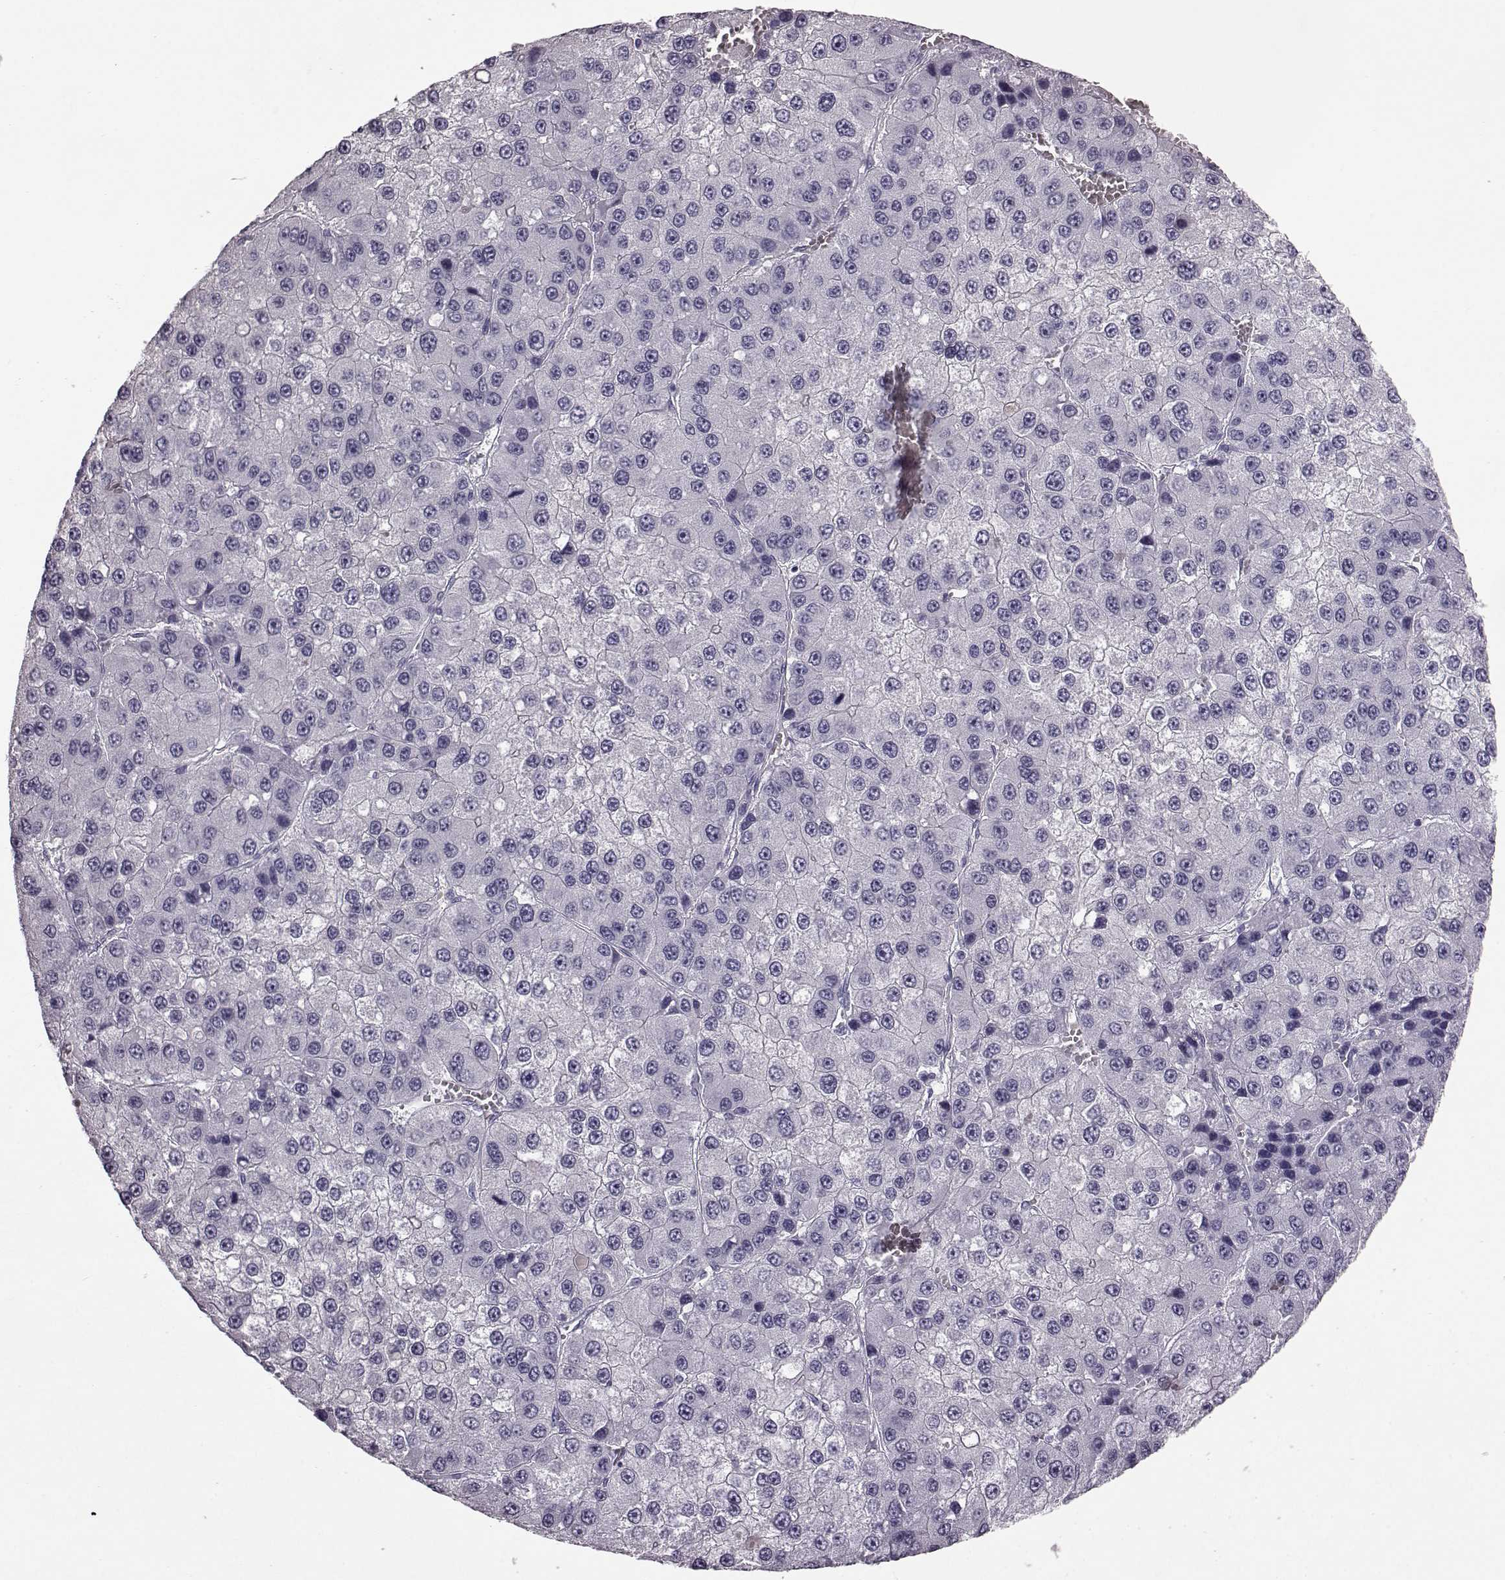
{"staining": {"intensity": "negative", "quantity": "none", "location": "none"}, "tissue": "liver cancer", "cell_type": "Tumor cells", "image_type": "cancer", "snomed": [{"axis": "morphology", "description": "Carcinoma, Hepatocellular, NOS"}, {"axis": "topography", "description": "Liver"}], "caption": "Immunohistochemistry (IHC) histopathology image of neoplastic tissue: liver hepatocellular carcinoma stained with DAB reveals no significant protein staining in tumor cells.", "gene": "AIPL1", "patient": {"sex": "female", "age": 73}}